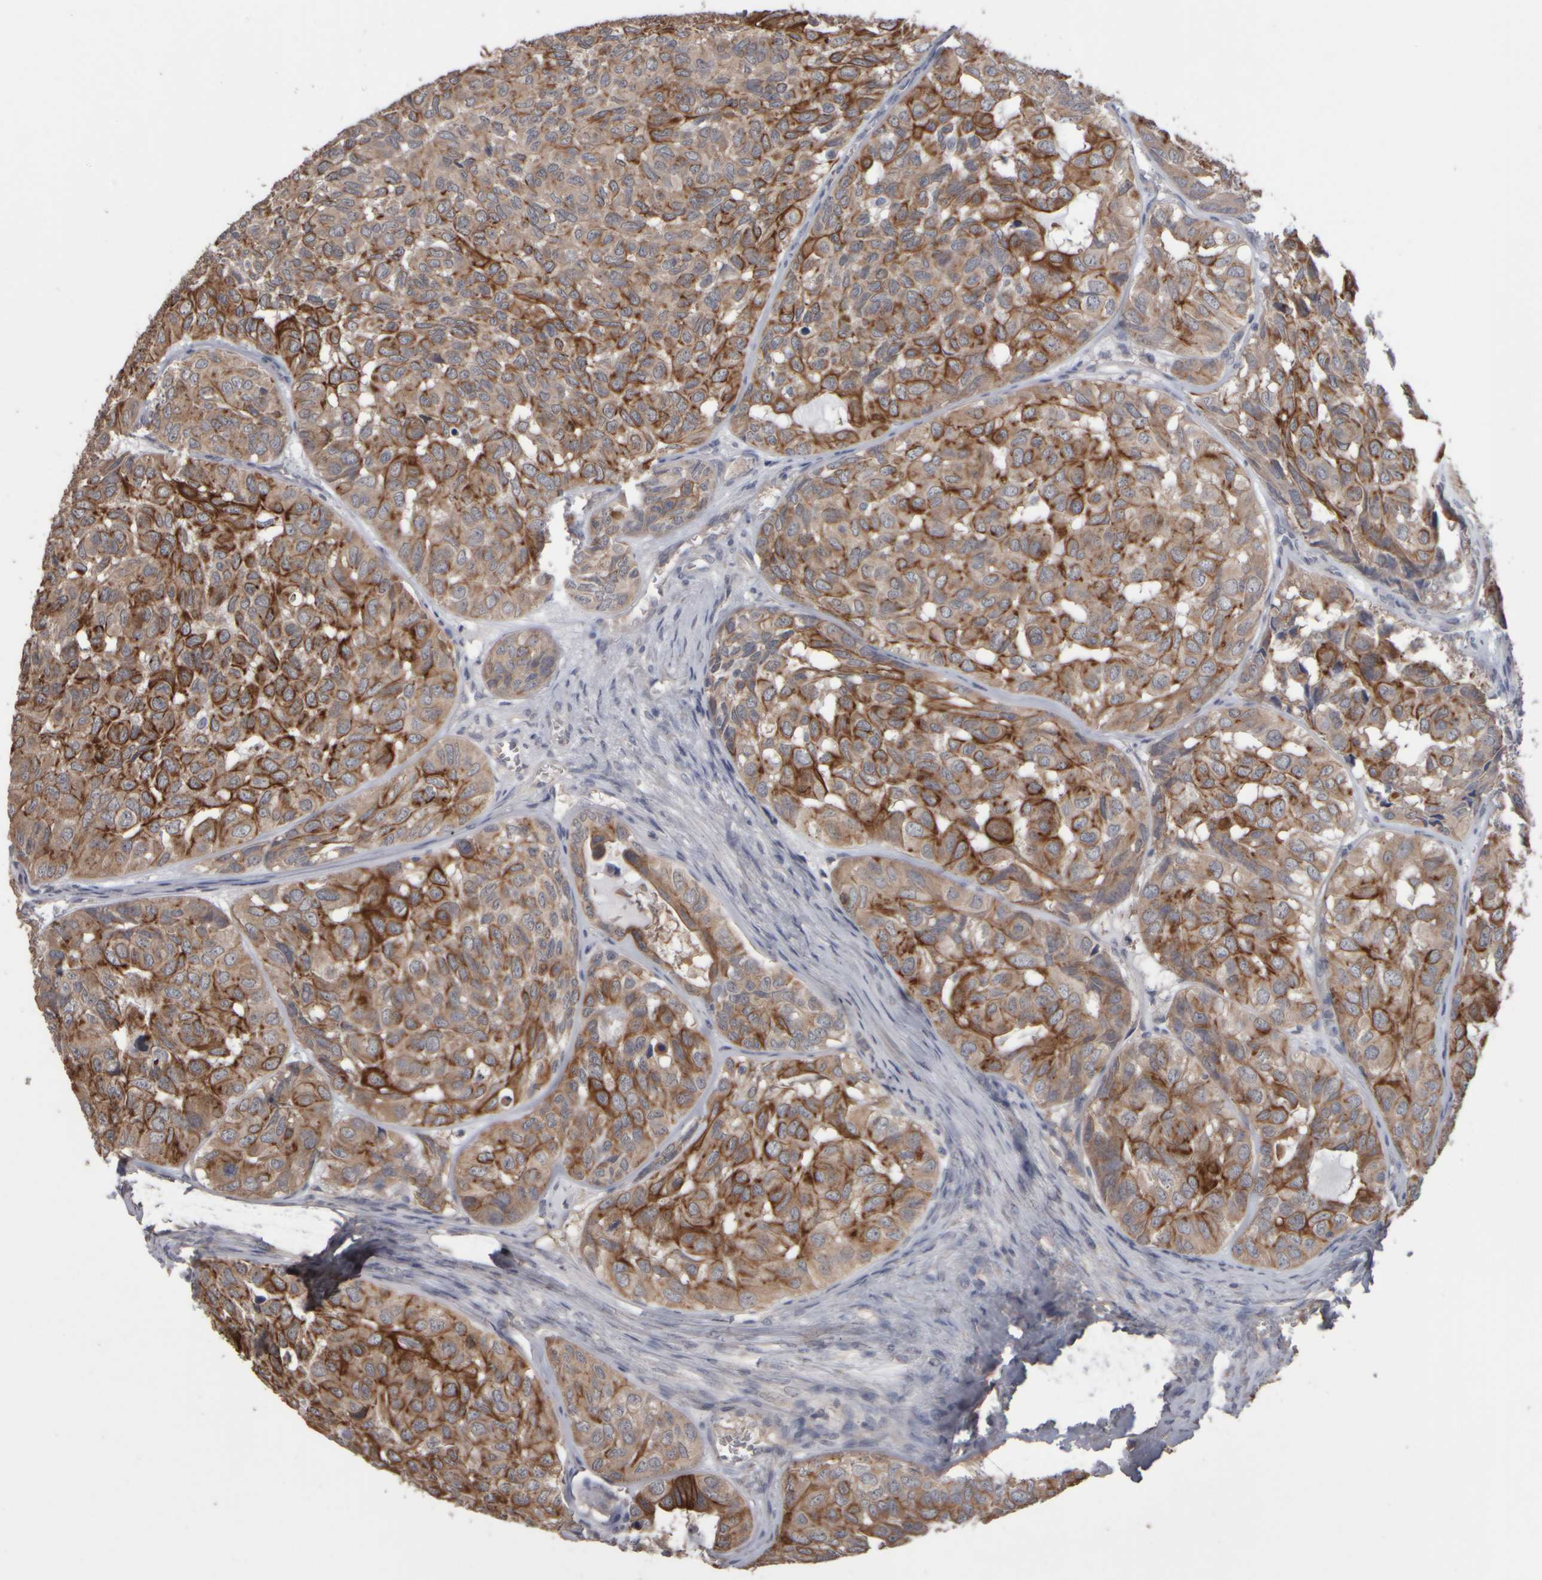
{"staining": {"intensity": "strong", "quantity": ">75%", "location": "cytoplasmic/membranous"}, "tissue": "head and neck cancer", "cell_type": "Tumor cells", "image_type": "cancer", "snomed": [{"axis": "morphology", "description": "Adenocarcinoma, NOS"}, {"axis": "topography", "description": "Salivary gland, NOS"}, {"axis": "topography", "description": "Head-Neck"}], "caption": "This photomicrograph demonstrates immunohistochemistry (IHC) staining of adenocarcinoma (head and neck), with high strong cytoplasmic/membranous staining in about >75% of tumor cells.", "gene": "EPHX2", "patient": {"sex": "female", "age": 76}}